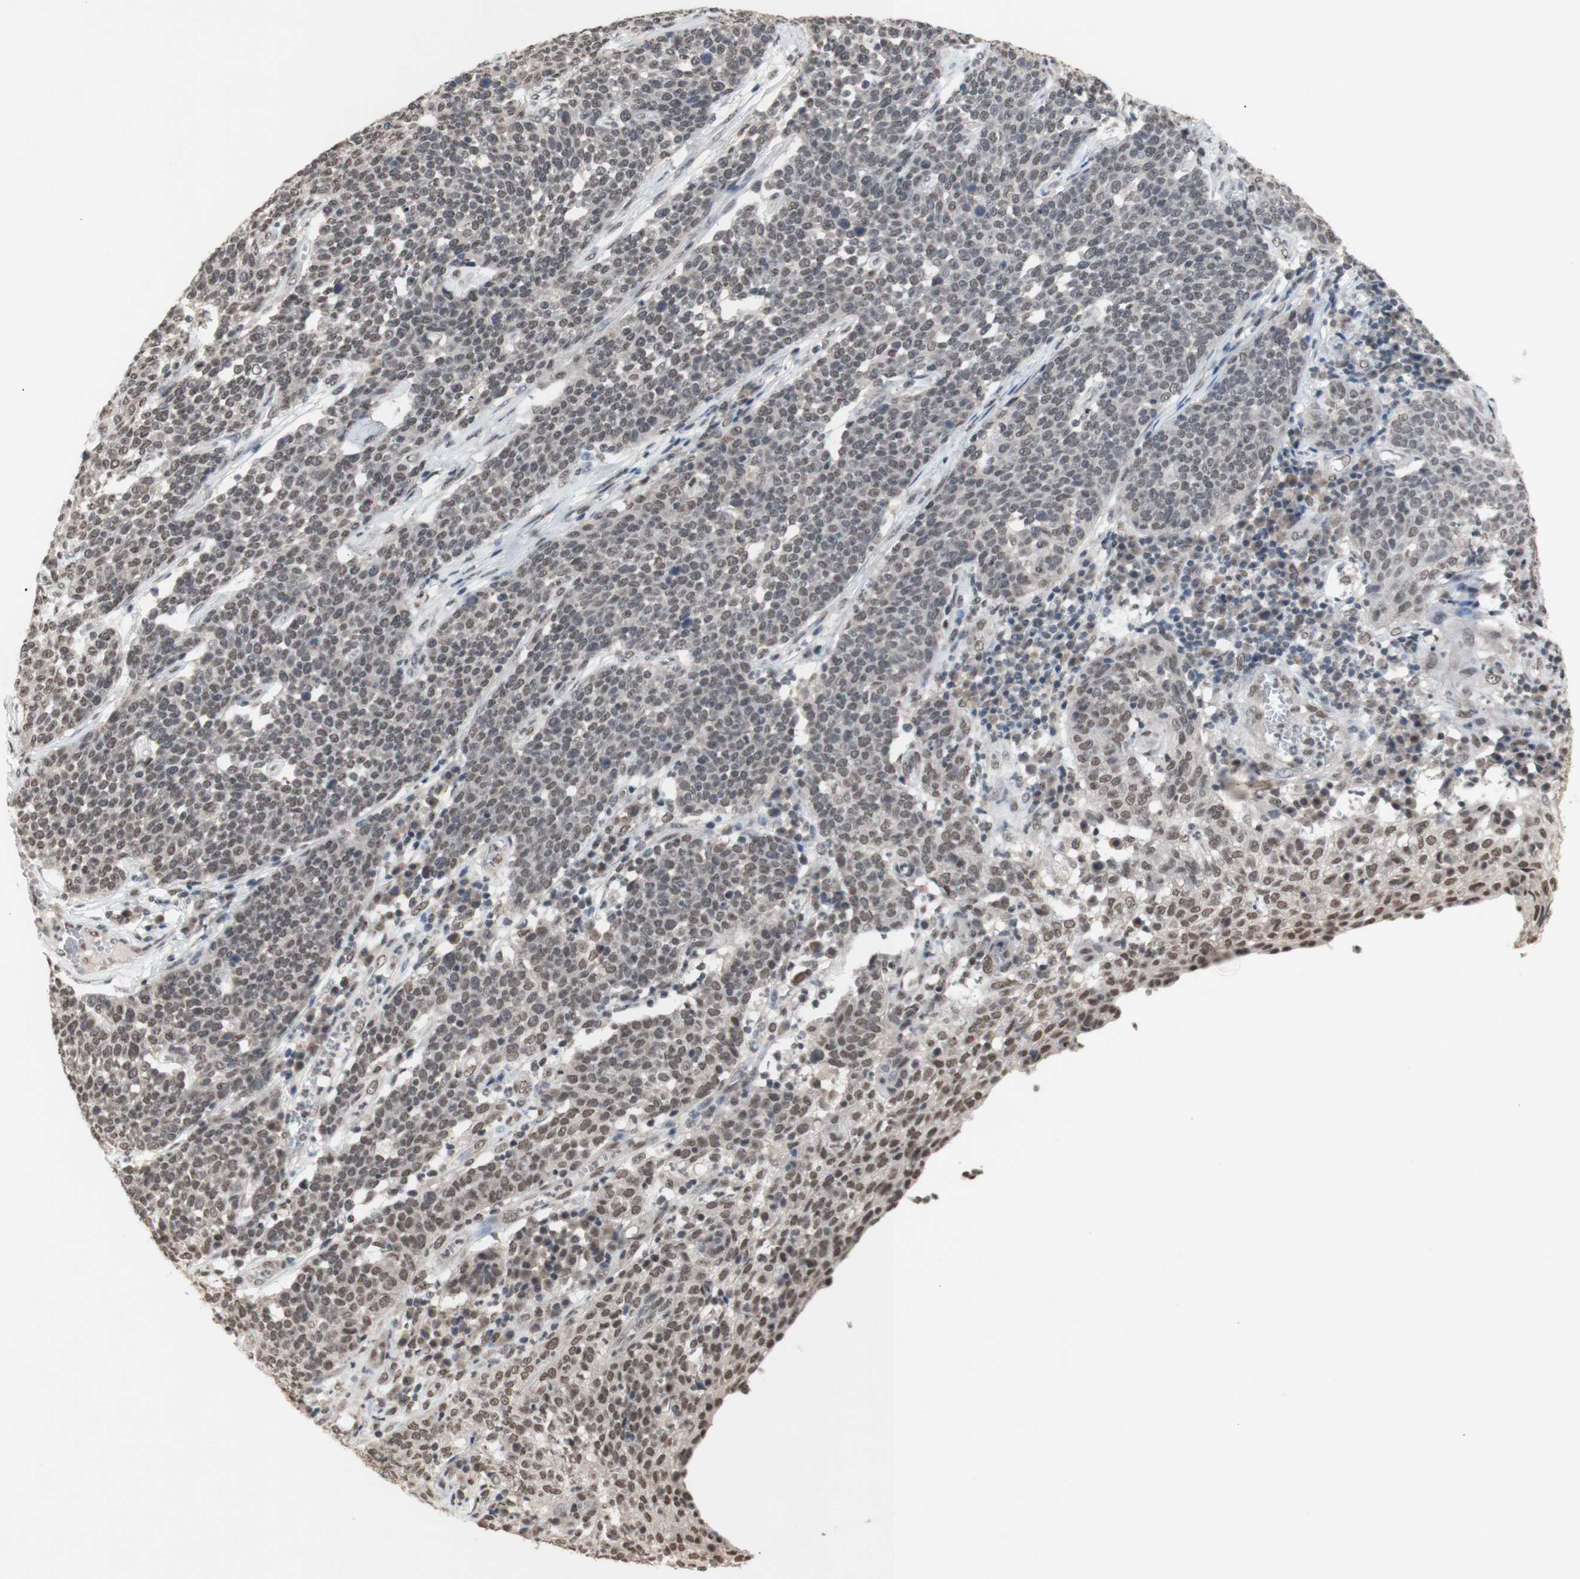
{"staining": {"intensity": "weak", "quantity": ">75%", "location": "nuclear"}, "tissue": "cervical cancer", "cell_type": "Tumor cells", "image_type": "cancer", "snomed": [{"axis": "morphology", "description": "Squamous cell carcinoma, NOS"}, {"axis": "topography", "description": "Cervix"}], "caption": "There is low levels of weak nuclear expression in tumor cells of cervical squamous cell carcinoma, as demonstrated by immunohistochemical staining (brown color).", "gene": "SFPQ", "patient": {"sex": "female", "age": 34}}